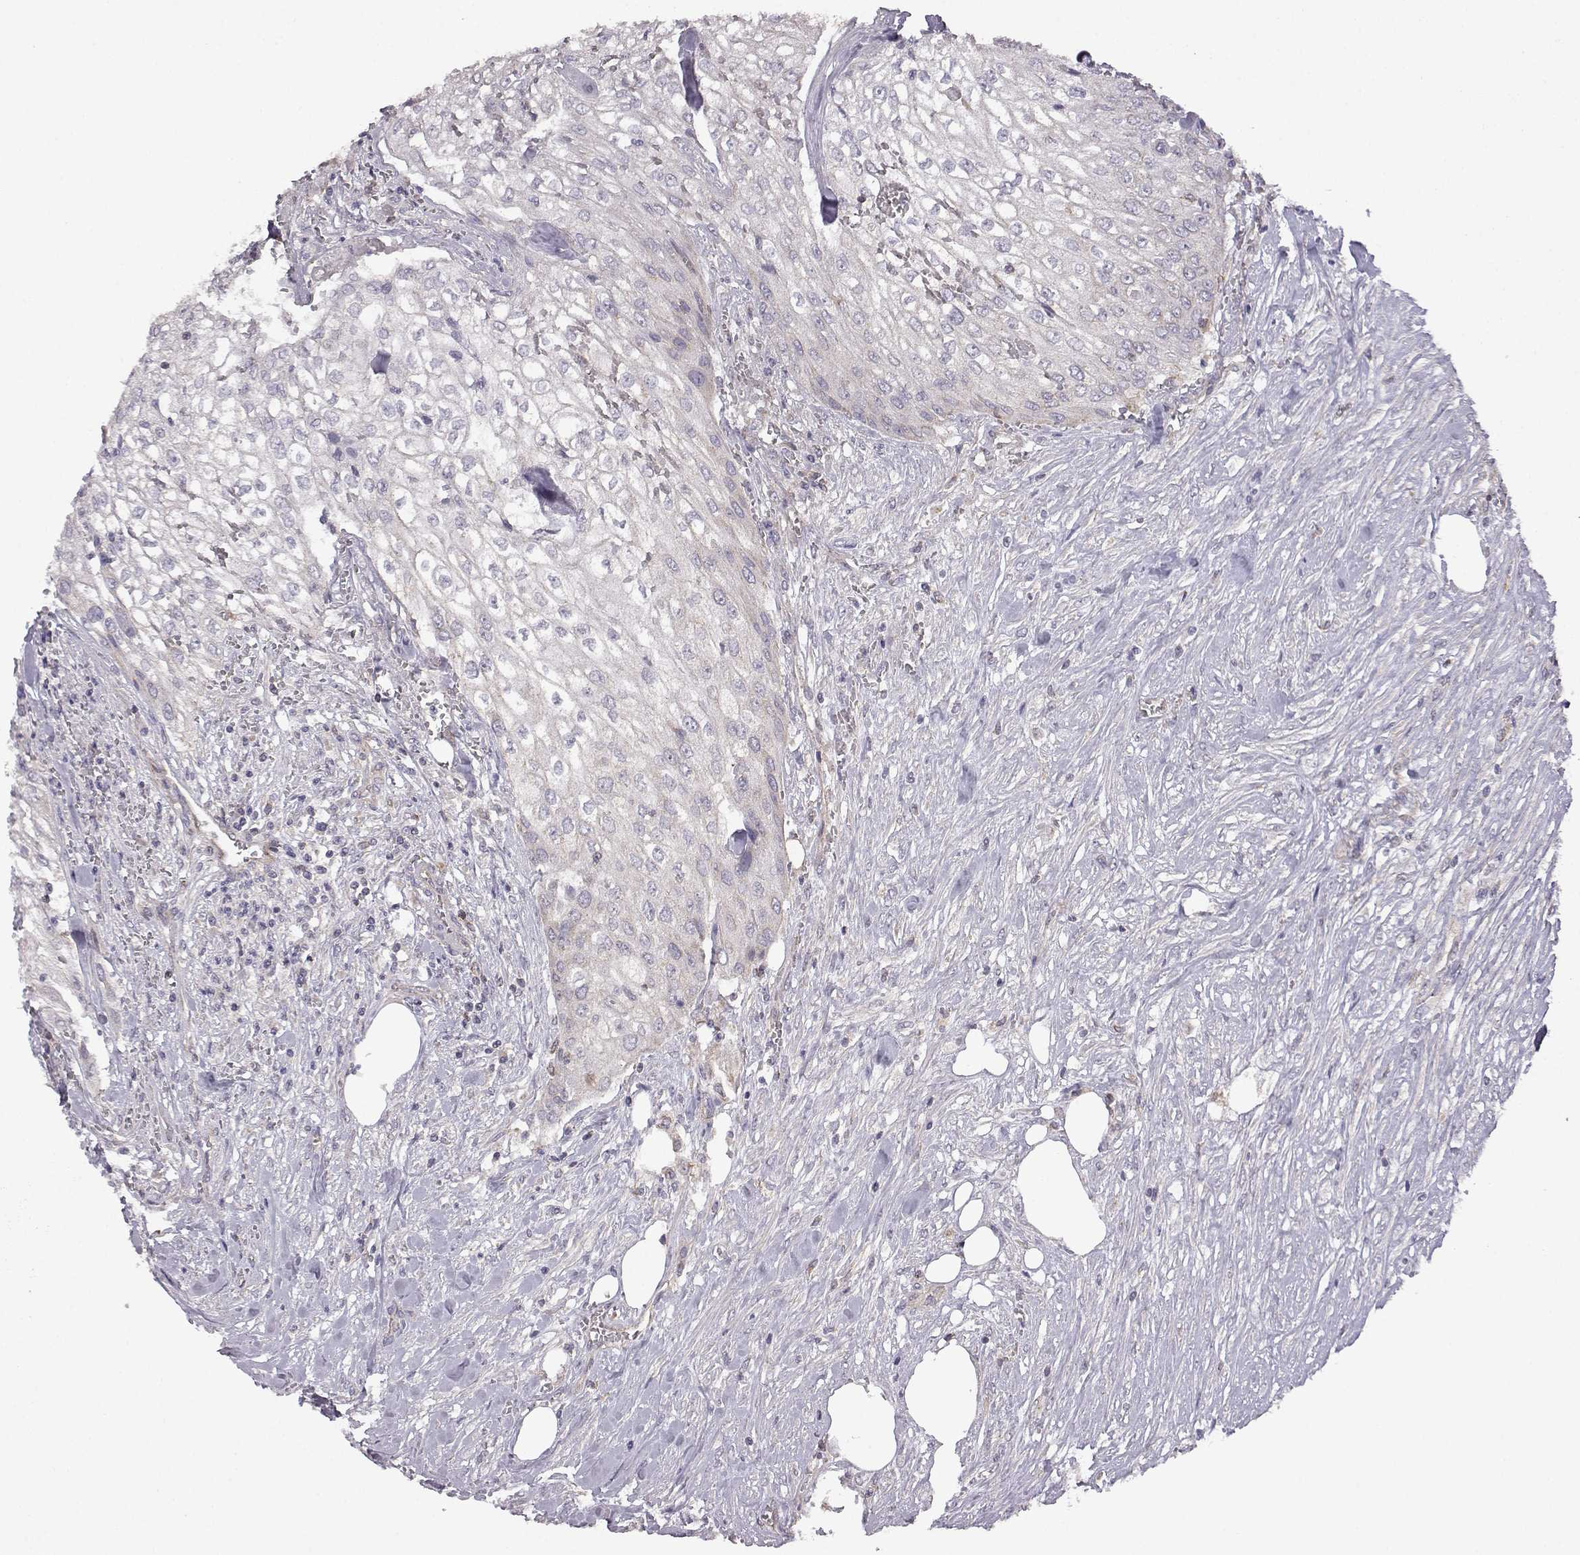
{"staining": {"intensity": "negative", "quantity": "none", "location": "none"}, "tissue": "urothelial cancer", "cell_type": "Tumor cells", "image_type": "cancer", "snomed": [{"axis": "morphology", "description": "Urothelial carcinoma, High grade"}, {"axis": "topography", "description": "Urinary bladder"}], "caption": "Tumor cells are negative for brown protein staining in urothelial cancer.", "gene": "DDC", "patient": {"sex": "male", "age": 62}}